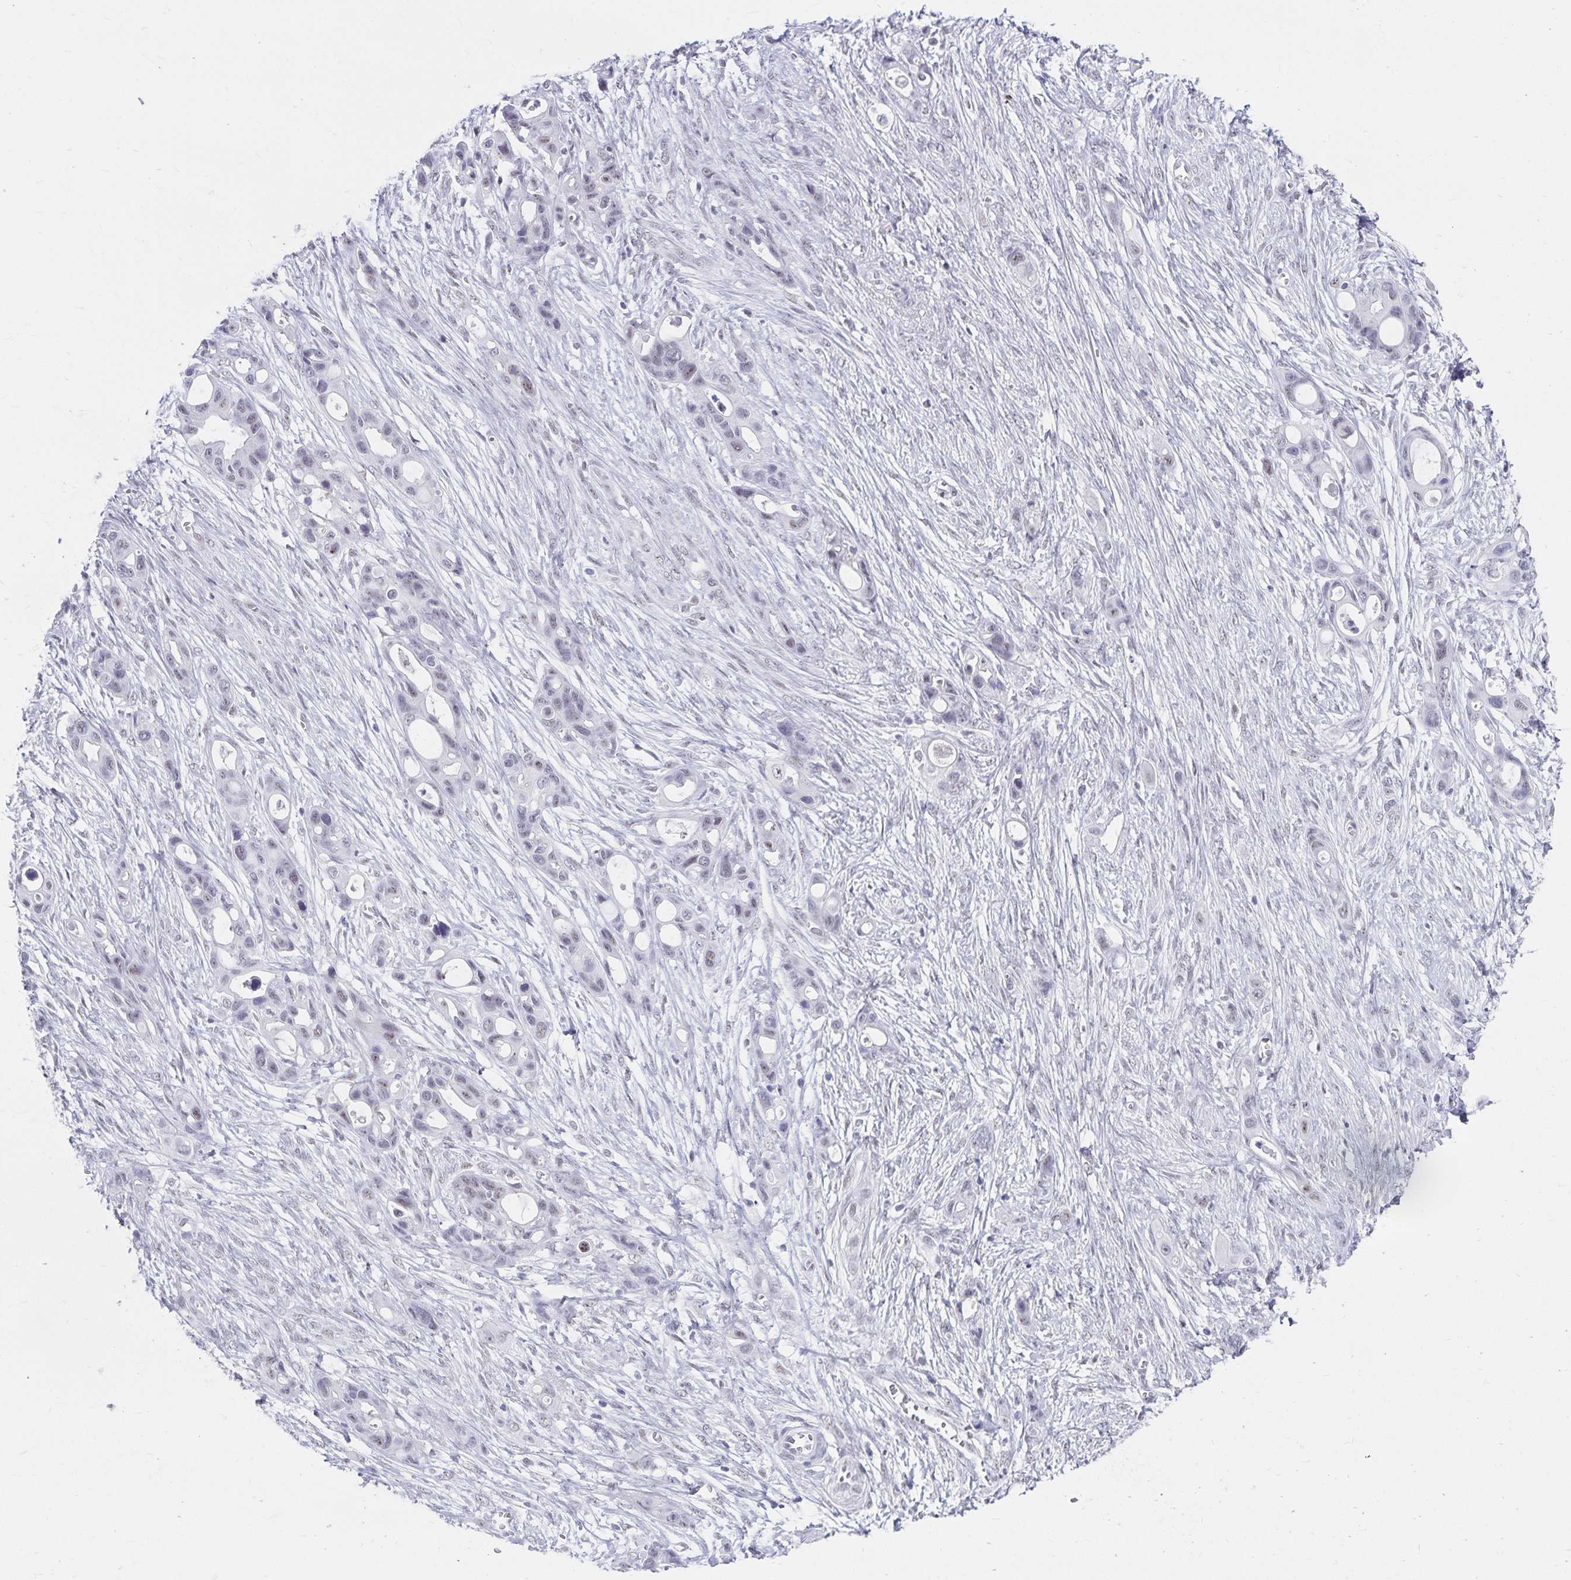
{"staining": {"intensity": "negative", "quantity": "none", "location": "none"}, "tissue": "ovarian cancer", "cell_type": "Tumor cells", "image_type": "cancer", "snomed": [{"axis": "morphology", "description": "Cystadenocarcinoma, mucinous, NOS"}, {"axis": "topography", "description": "Ovary"}], "caption": "IHC of ovarian cancer shows no expression in tumor cells.", "gene": "C20orf85", "patient": {"sex": "female", "age": 70}}